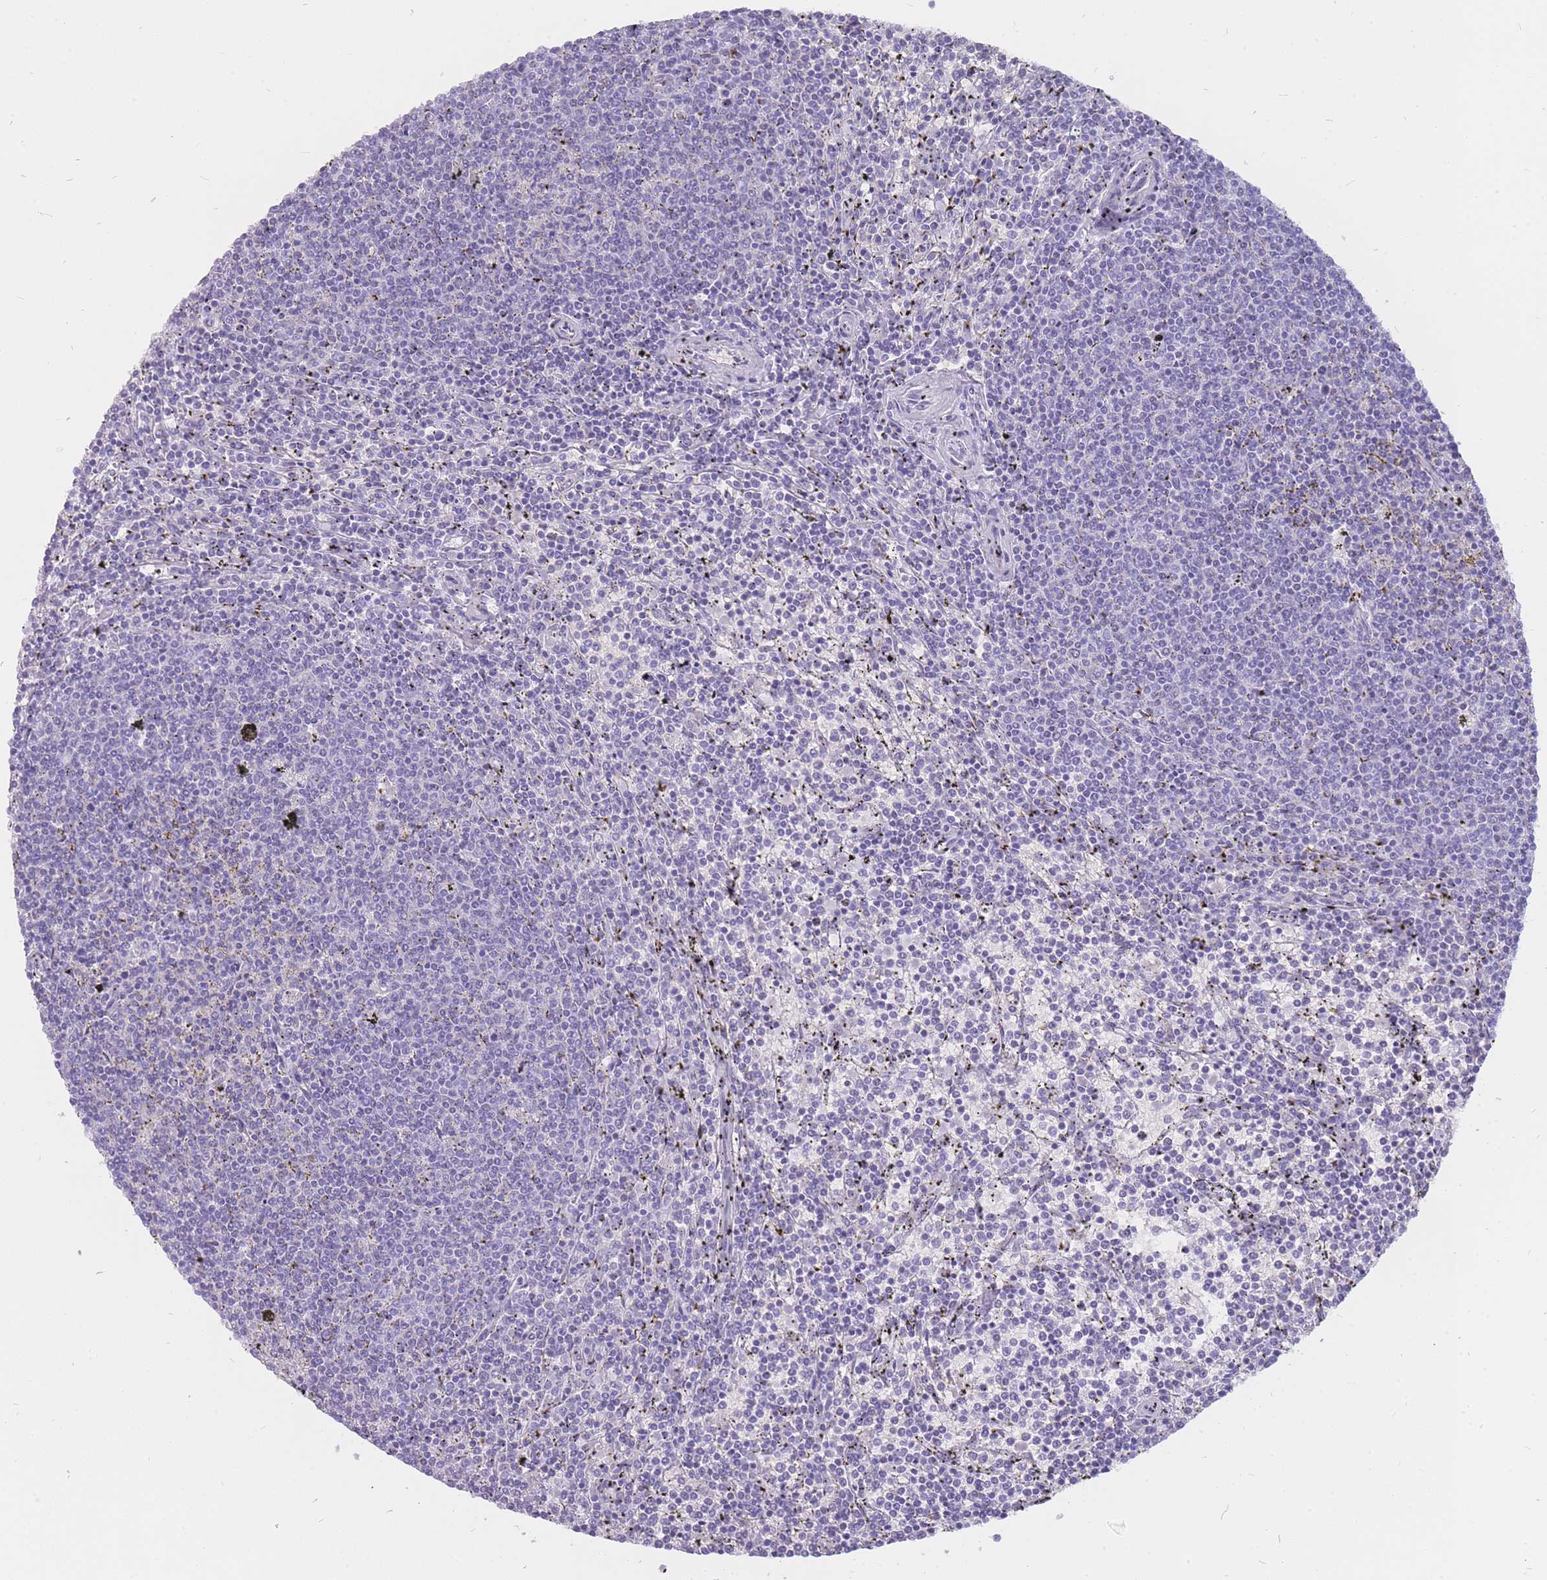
{"staining": {"intensity": "negative", "quantity": "none", "location": "none"}, "tissue": "lymphoma", "cell_type": "Tumor cells", "image_type": "cancer", "snomed": [{"axis": "morphology", "description": "Malignant lymphoma, non-Hodgkin's type, Low grade"}, {"axis": "topography", "description": "Spleen"}], "caption": "There is no significant expression in tumor cells of lymphoma.", "gene": "INS", "patient": {"sex": "female", "age": 50}}